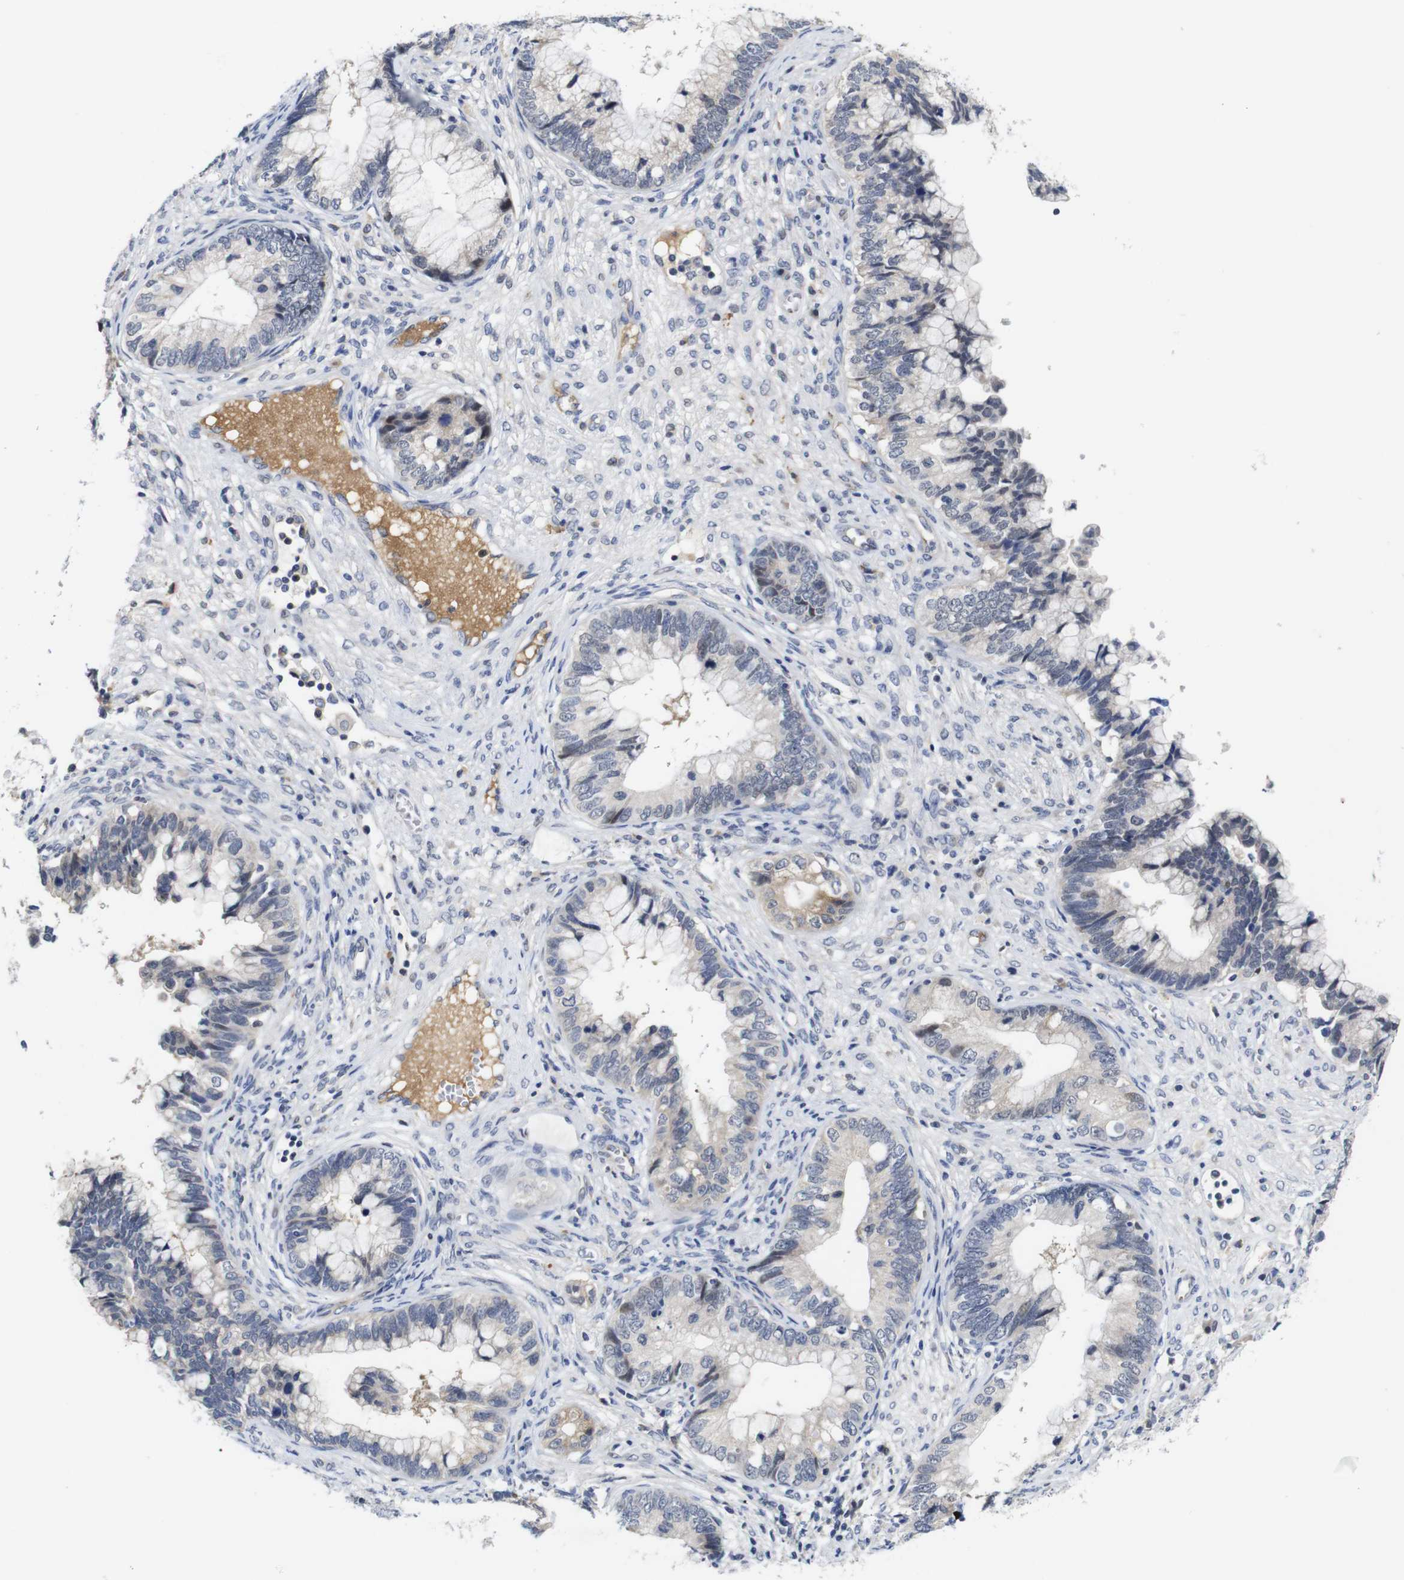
{"staining": {"intensity": "weak", "quantity": "<25%", "location": "cytoplasmic/membranous"}, "tissue": "cervical cancer", "cell_type": "Tumor cells", "image_type": "cancer", "snomed": [{"axis": "morphology", "description": "Adenocarcinoma, NOS"}, {"axis": "topography", "description": "Cervix"}], "caption": "Immunohistochemistry (IHC) of cervical adenocarcinoma displays no staining in tumor cells.", "gene": "FURIN", "patient": {"sex": "female", "age": 44}}